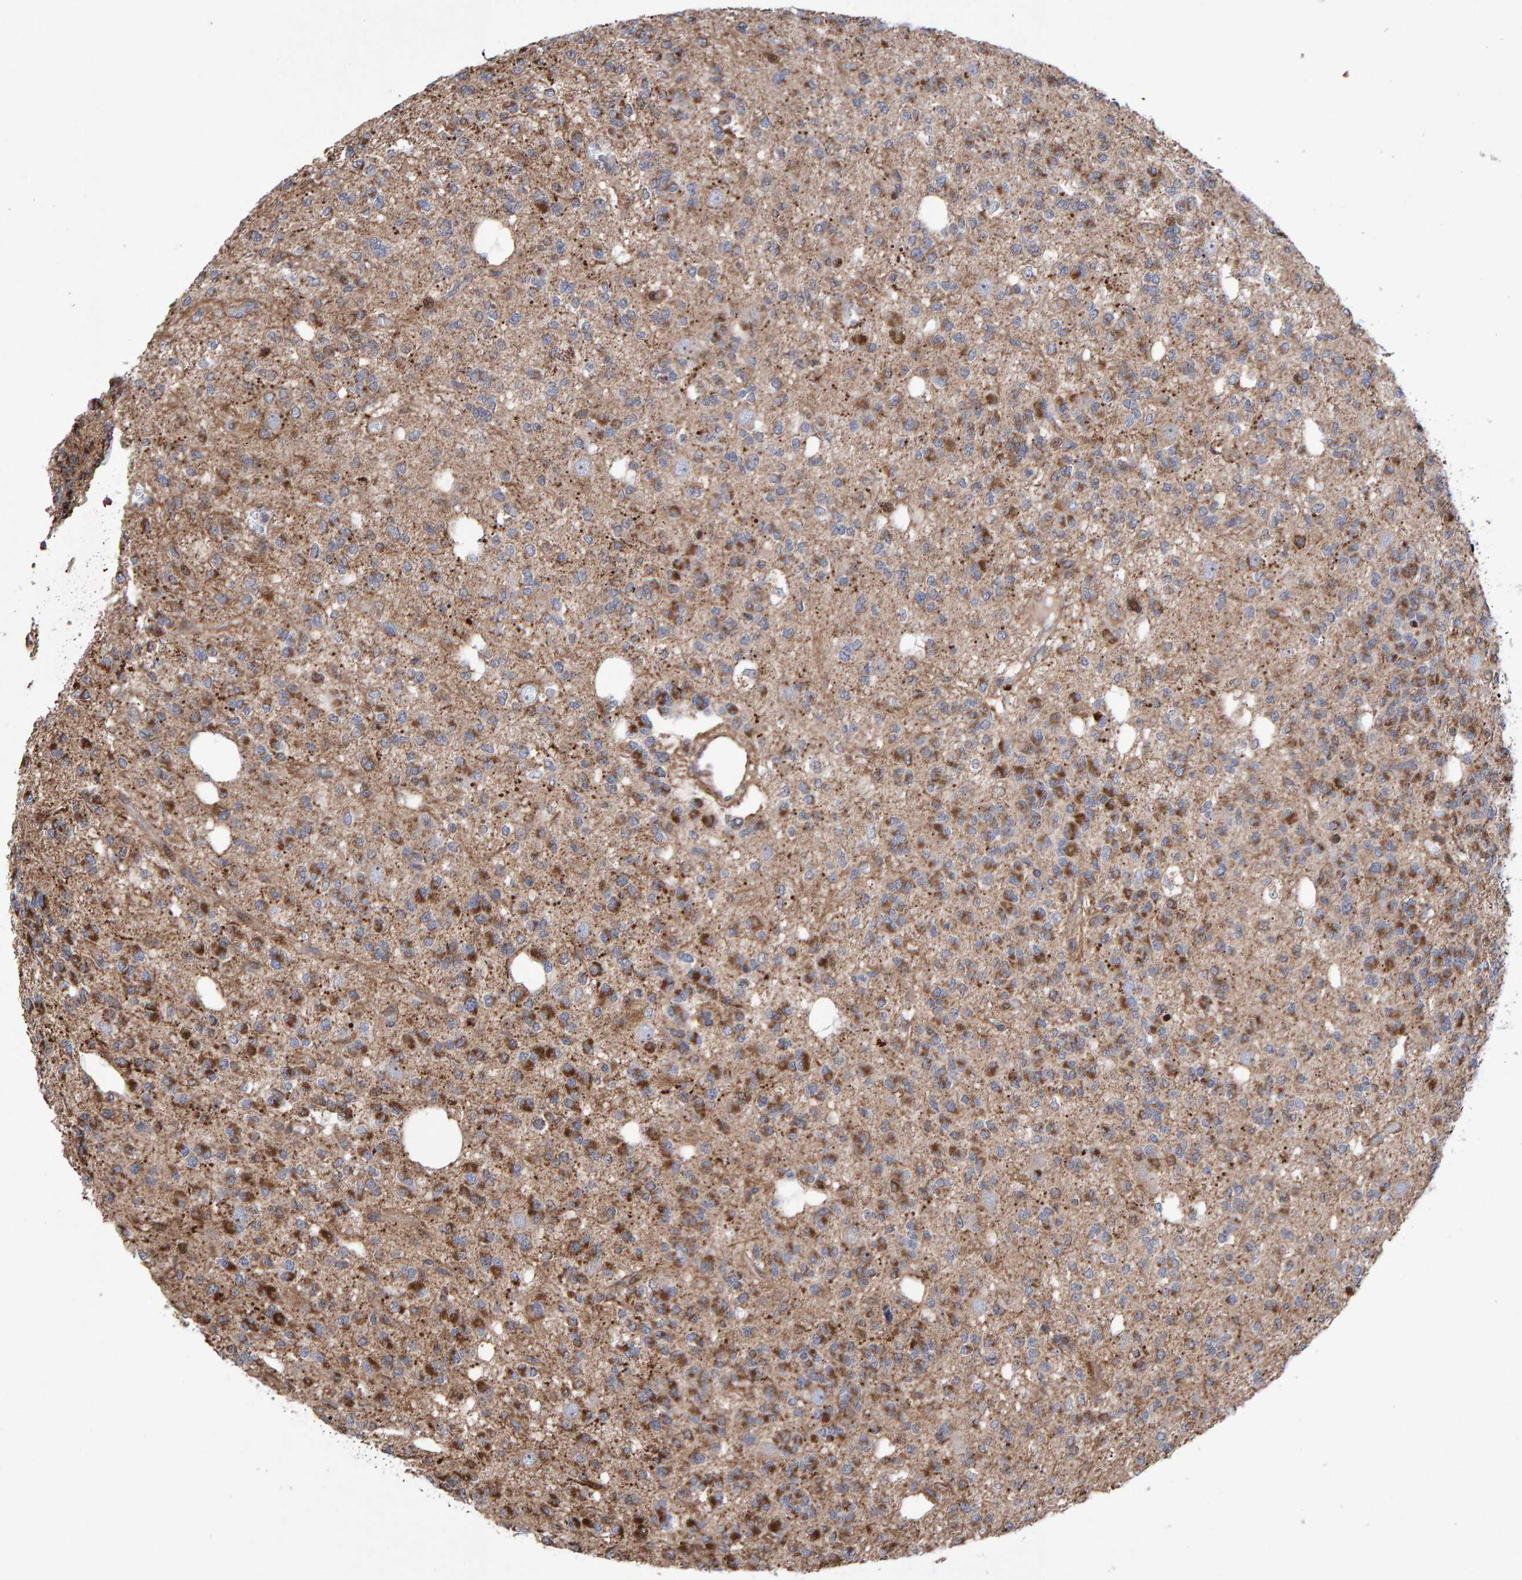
{"staining": {"intensity": "moderate", "quantity": ">75%", "location": "cytoplasmic/membranous"}, "tissue": "glioma", "cell_type": "Tumor cells", "image_type": "cancer", "snomed": [{"axis": "morphology", "description": "Glioma, malignant, Low grade"}, {"axis": "topography", "description": "Brain"}], "caption": "A photomicrograph of low-grade glioma (malignant) stained for a protein reveals moderate cytoplasmic/membranous brown staining in tumor cells. The staining was performed using DAB, with brown indicating positive protein expression. Nuclei are stained blue with hematoxylin.", "gene": "PECR", "patient": {"sex": "male", "age": 38}}